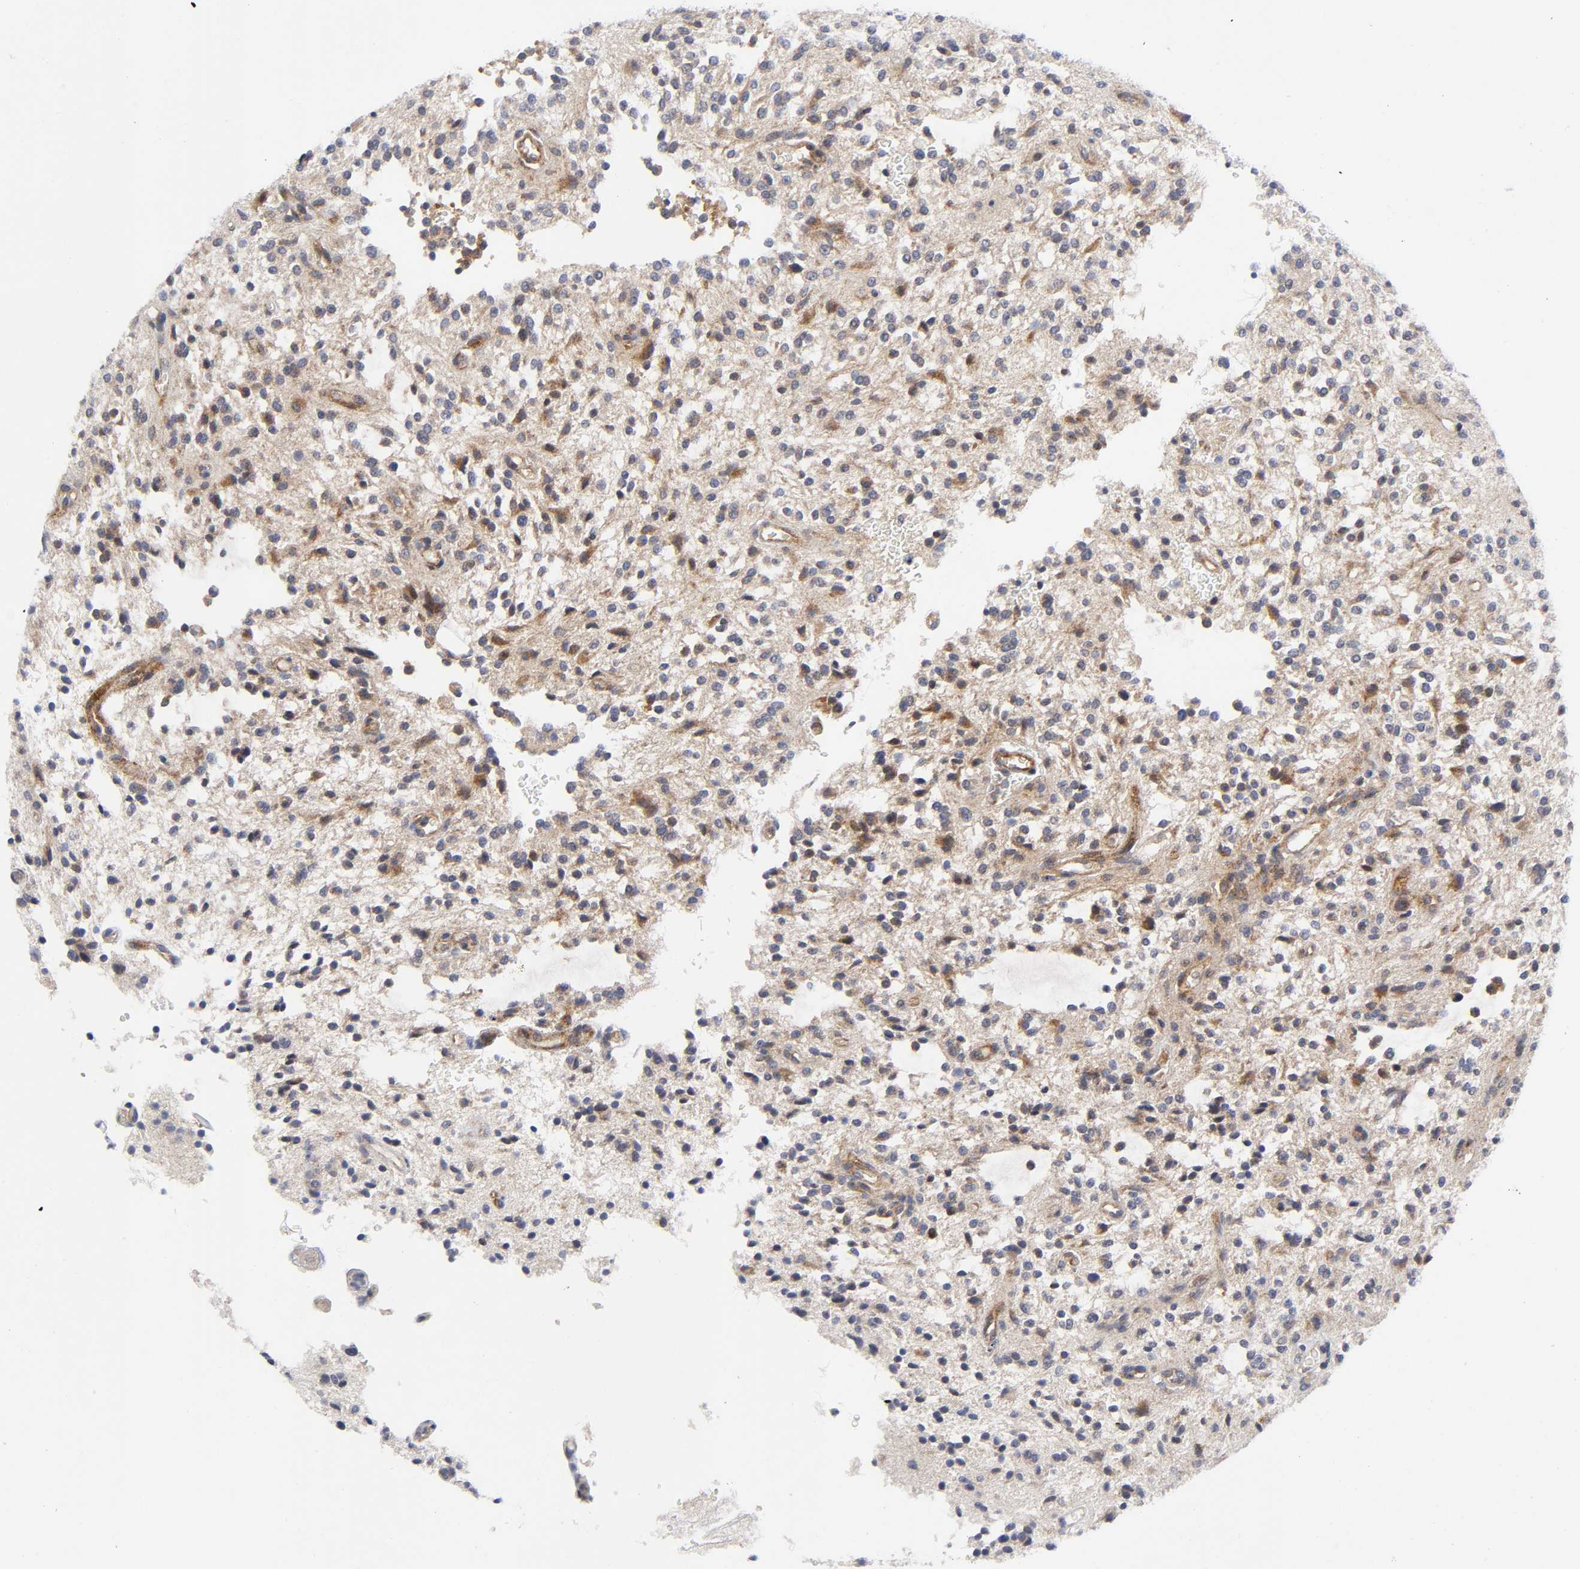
{"staining": {"intensity": "moderate", "quantity": "25%-75%", "location": "cytoplasmic/membranous"}, "tissue": "glioma", "cell_type": "Tumor cells", "image_type": "cancer", "snomed": [{"axis": "morphology", "description": "Glioma, malignant, NOS"}, {"axis": "topography", "description": "Cerebellum"}], "caption": "Immunohistochemistry (IHC) of human glioma reveals medium levels of moderate cytoplasmic/membranous expression in approximately 25%-75% of tumor cells.", "gene": "EIF5", "patient": {"sex": "female", "age": 10}}